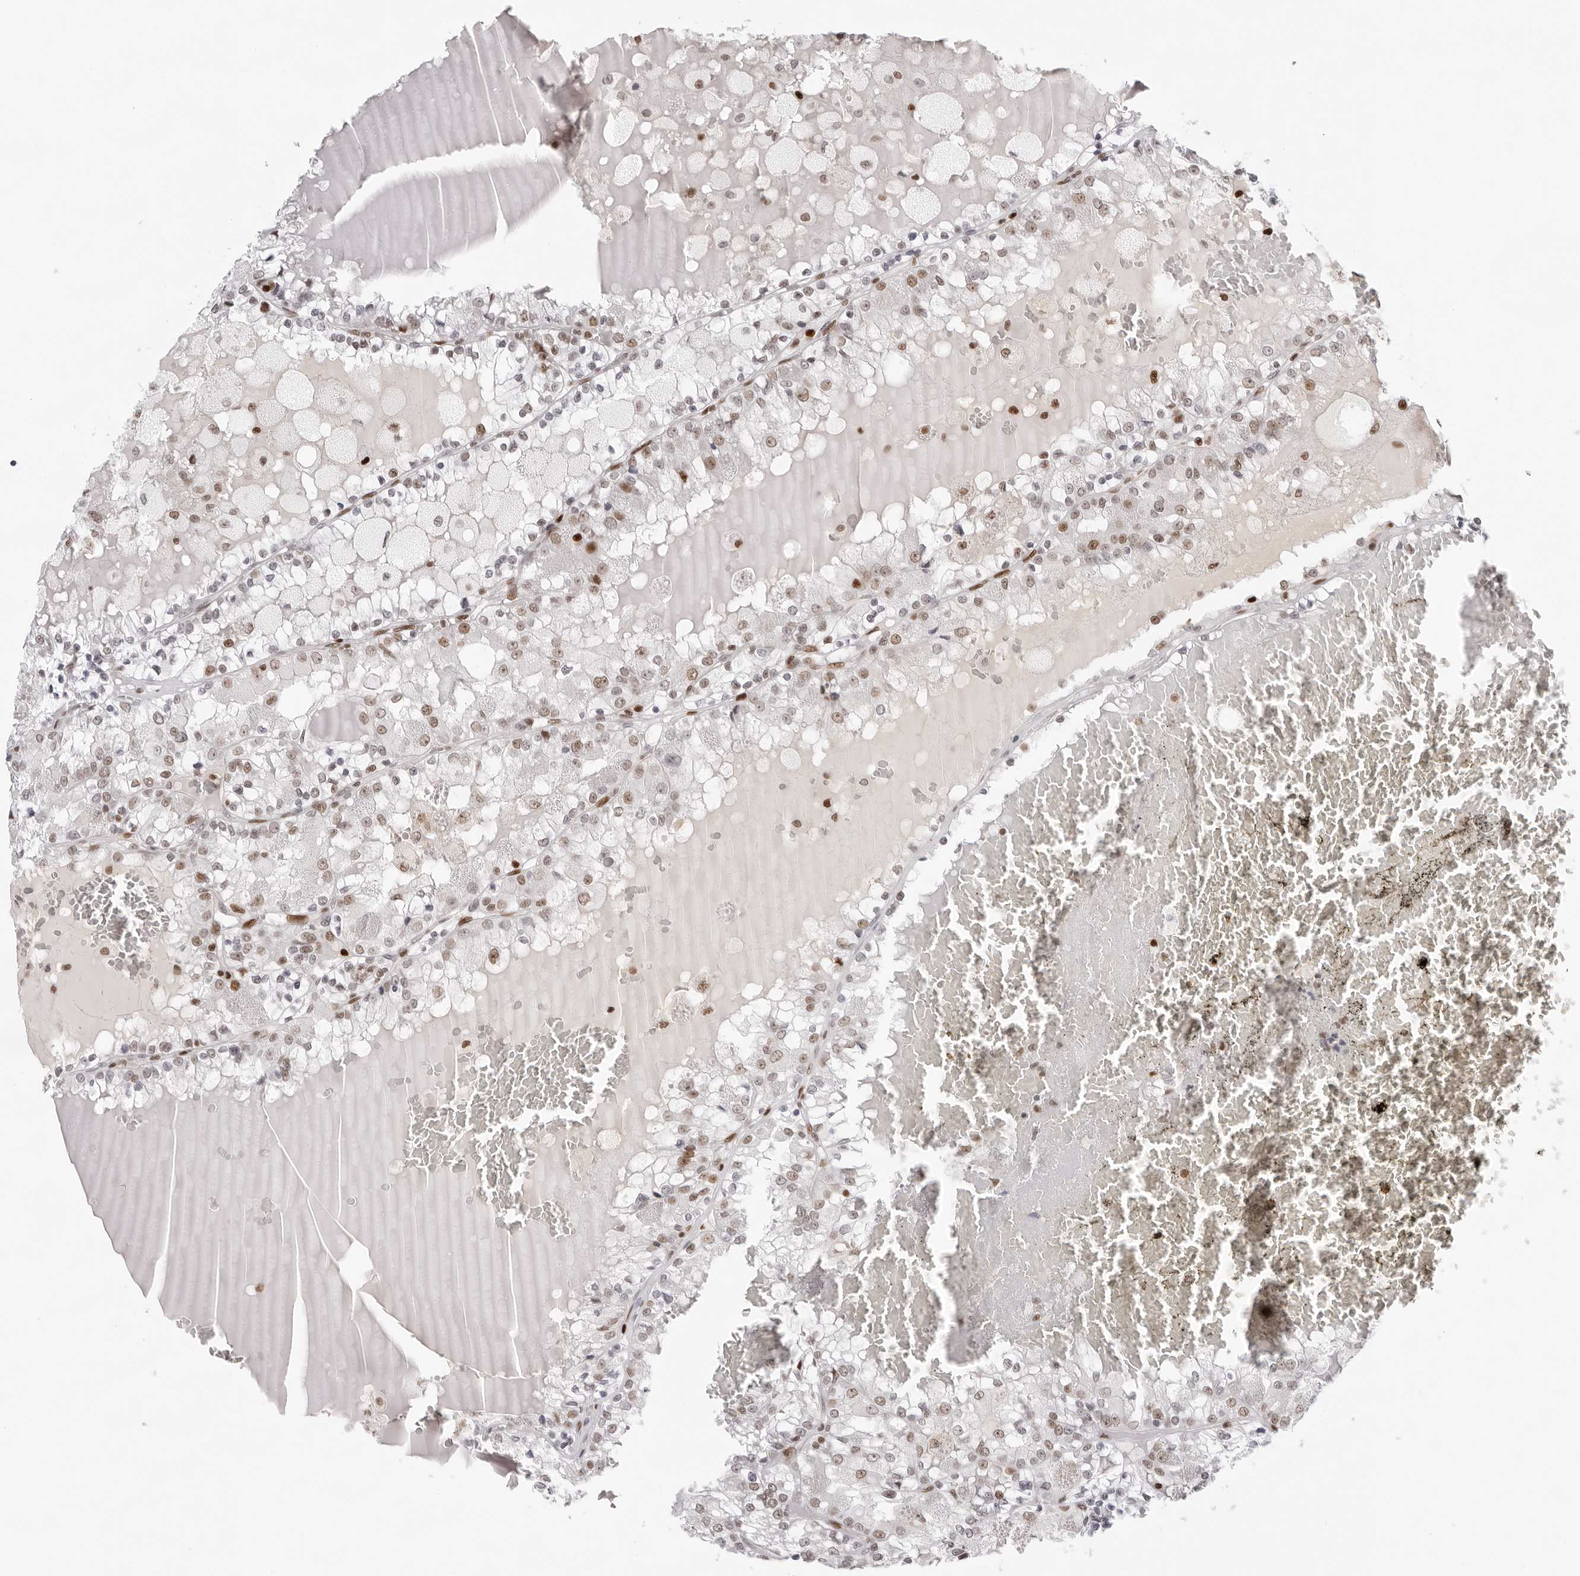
{"staining": {"intensity": "moderate", "quantity": "<25%", "location": "nuclear"}, "tissue": "renal cancer", "cell_type": "Tumor cells", "image_type": "cancer", "snomed": [{"axis": "morphology", "description": "Adenocarcinoma, NOS"}, {"axis": "topography", "description": "Kidney"}], "caption": "A low amount of moderate nuclear staining is present in approximately <25% of tumor cells in renal cancer (adenocarcinoma) tissue.", "gene": "OGG1", "patient": {"sex": "female", "age": 56}}